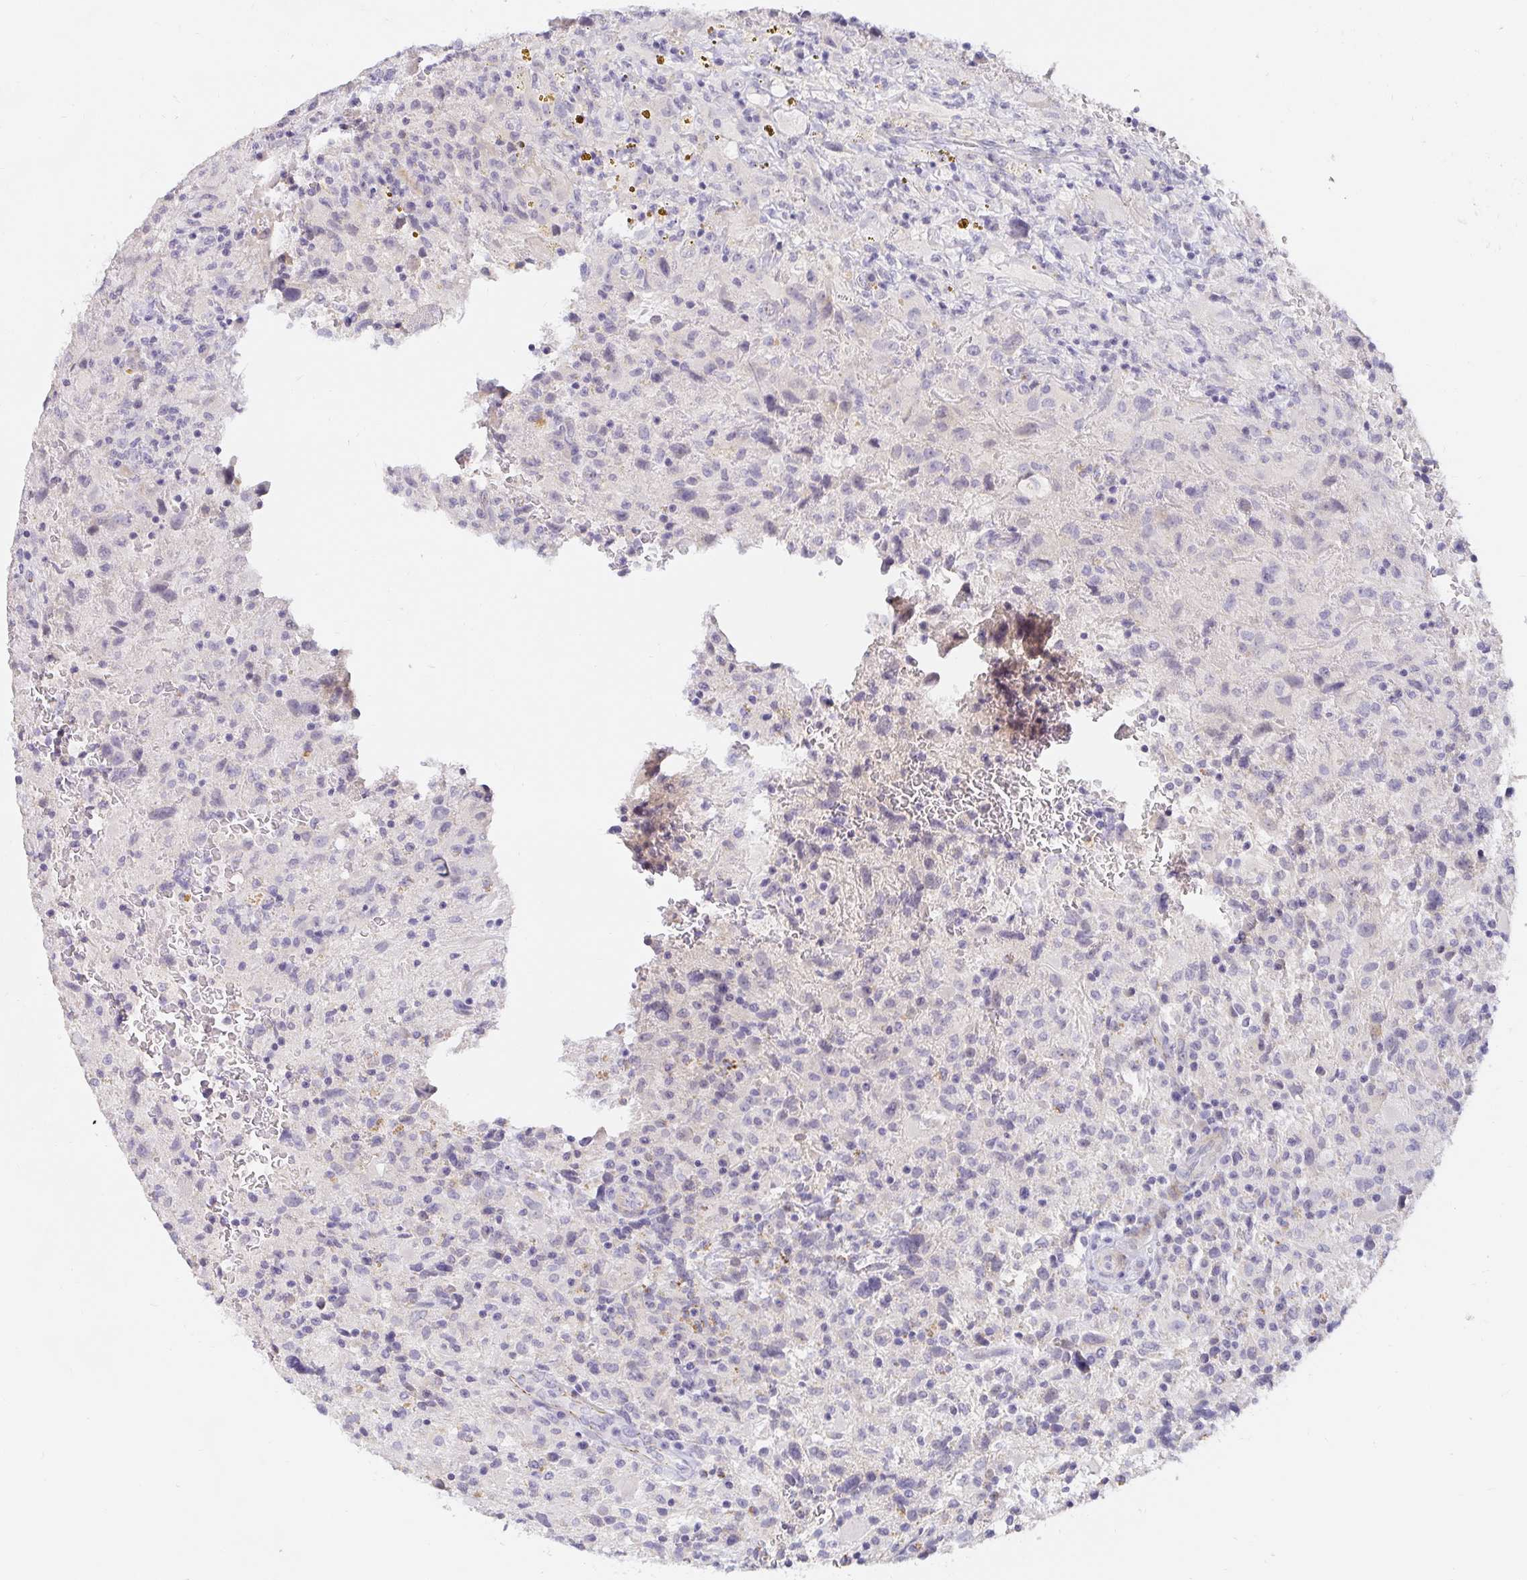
{"staining": {"intensity": "negative", "quantity": "none", "location": "none"}, "tissue": "glioma", "cell_type": "Tumor cells", "image_type": "cancer", "snomed": [{"axis": "morphology", "description": "Glioma, malignant, High grade"}, {"axis": "topography", "description": "Brain"}], "caption": "A high-resolution photomicrograph shows immunohistochemistry (IHC) staining of high-grade glioma (malignant), which displays no significant expression in tumor cells.", "gene": "PDX1", "patient": {"sex": "male", "age": 68}}